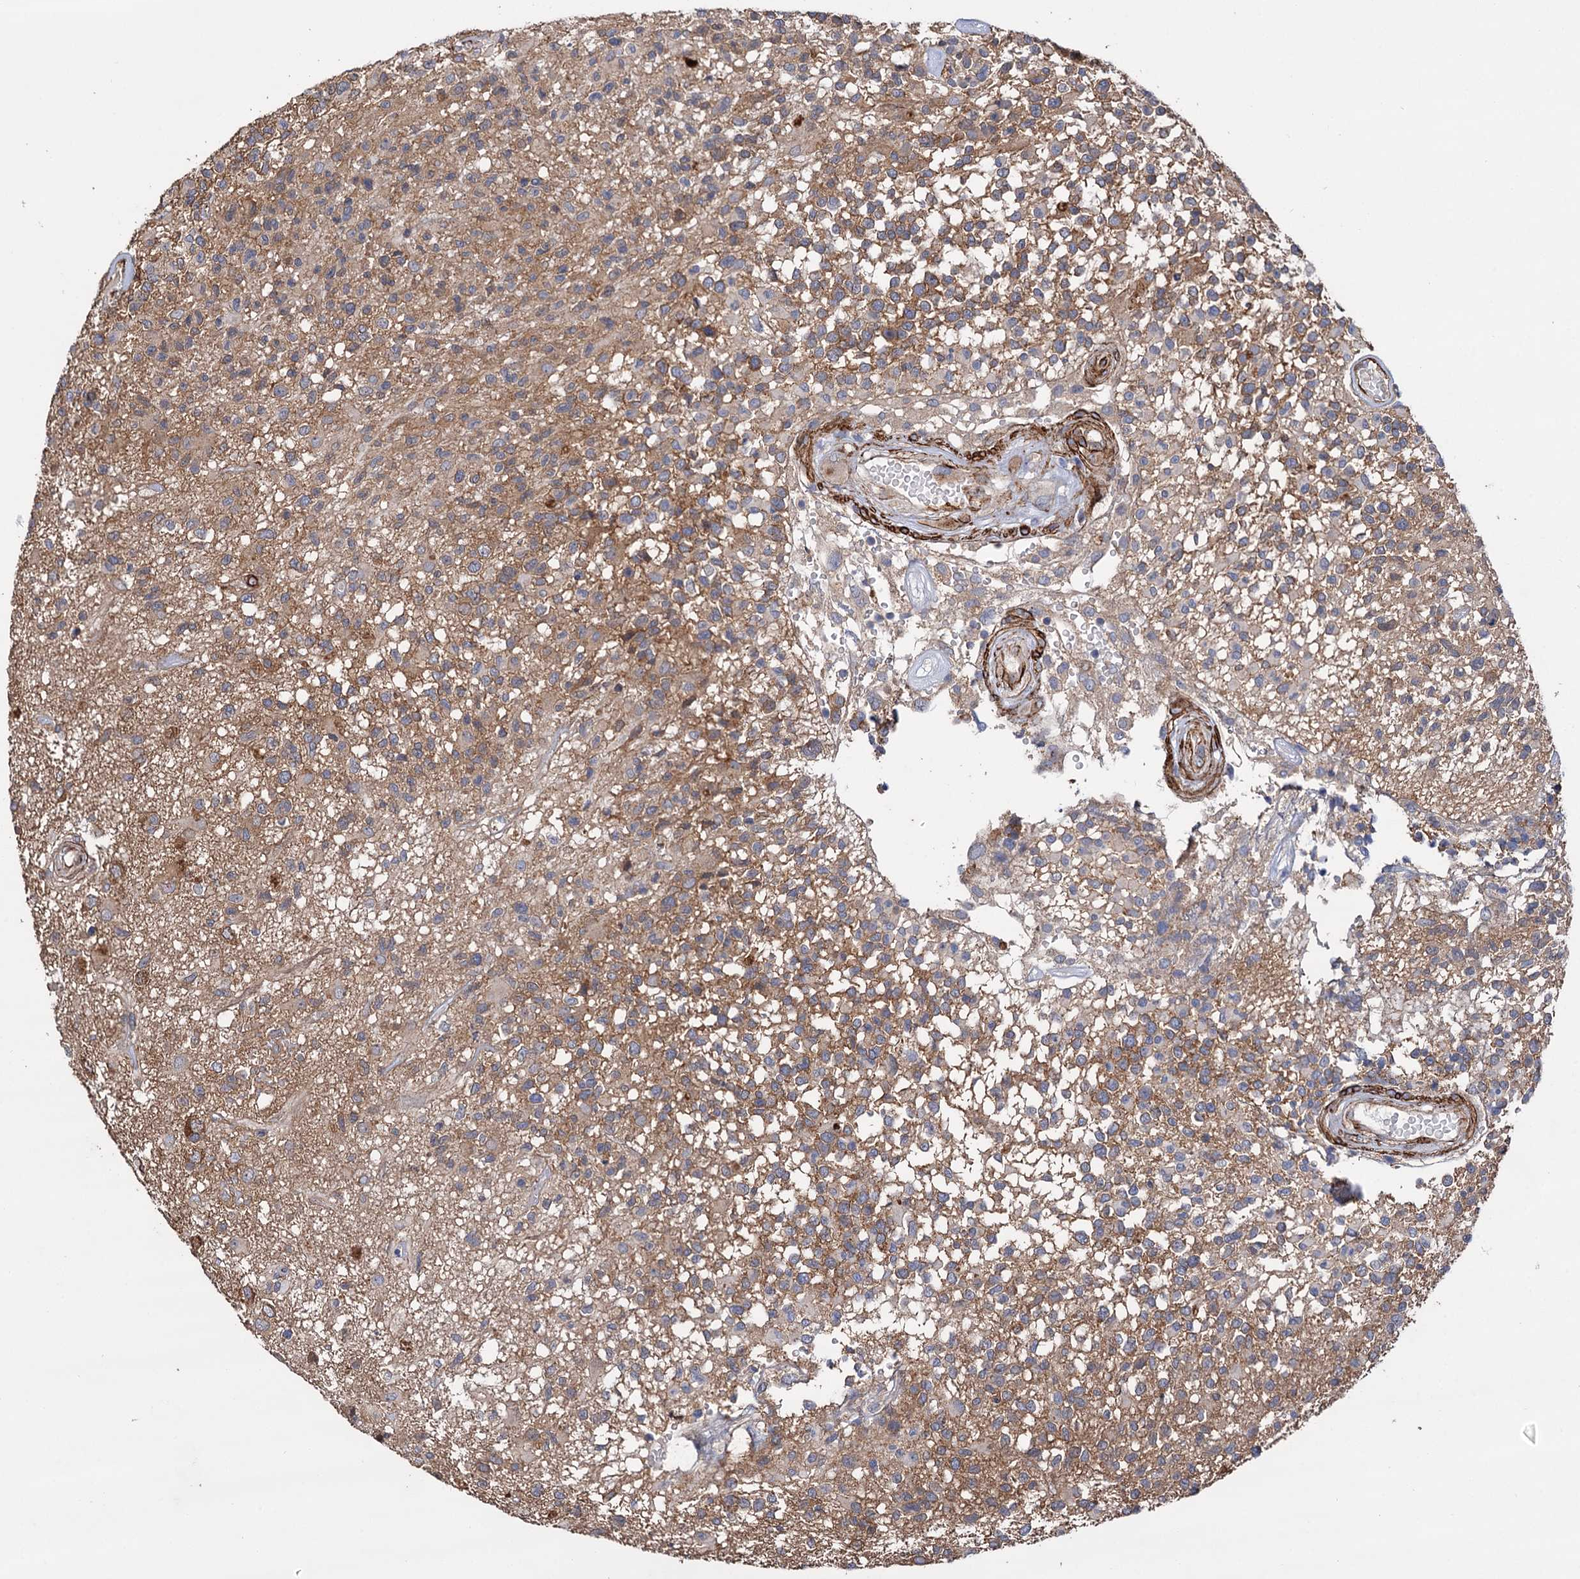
{"staining": {"intensity": "moderate", "quantity": "25%-75%", "location": "cytoplasmic/membranous"}, "tissue": "glioma", "cell_type": "Tumor cells", "image_type": "cancer", "snomed": [{"axis": "morphology", "description": "Glioma, malignant, High grade"}, {"axis": "morphology", "description": "Glioblastoma, NOS"}, {"axis": "topography", "description": "Brain"}], "caption": "Immunohistochemistry (DAB (3,3'-diaminobenzidine)) staining of human glioma exhibits moderate cytoplasmic/membranous protein staining in approximately 25%-75% of tumor cells.", "gene": "SPATS2", "patient": {"sex": "male", "age": 60}}